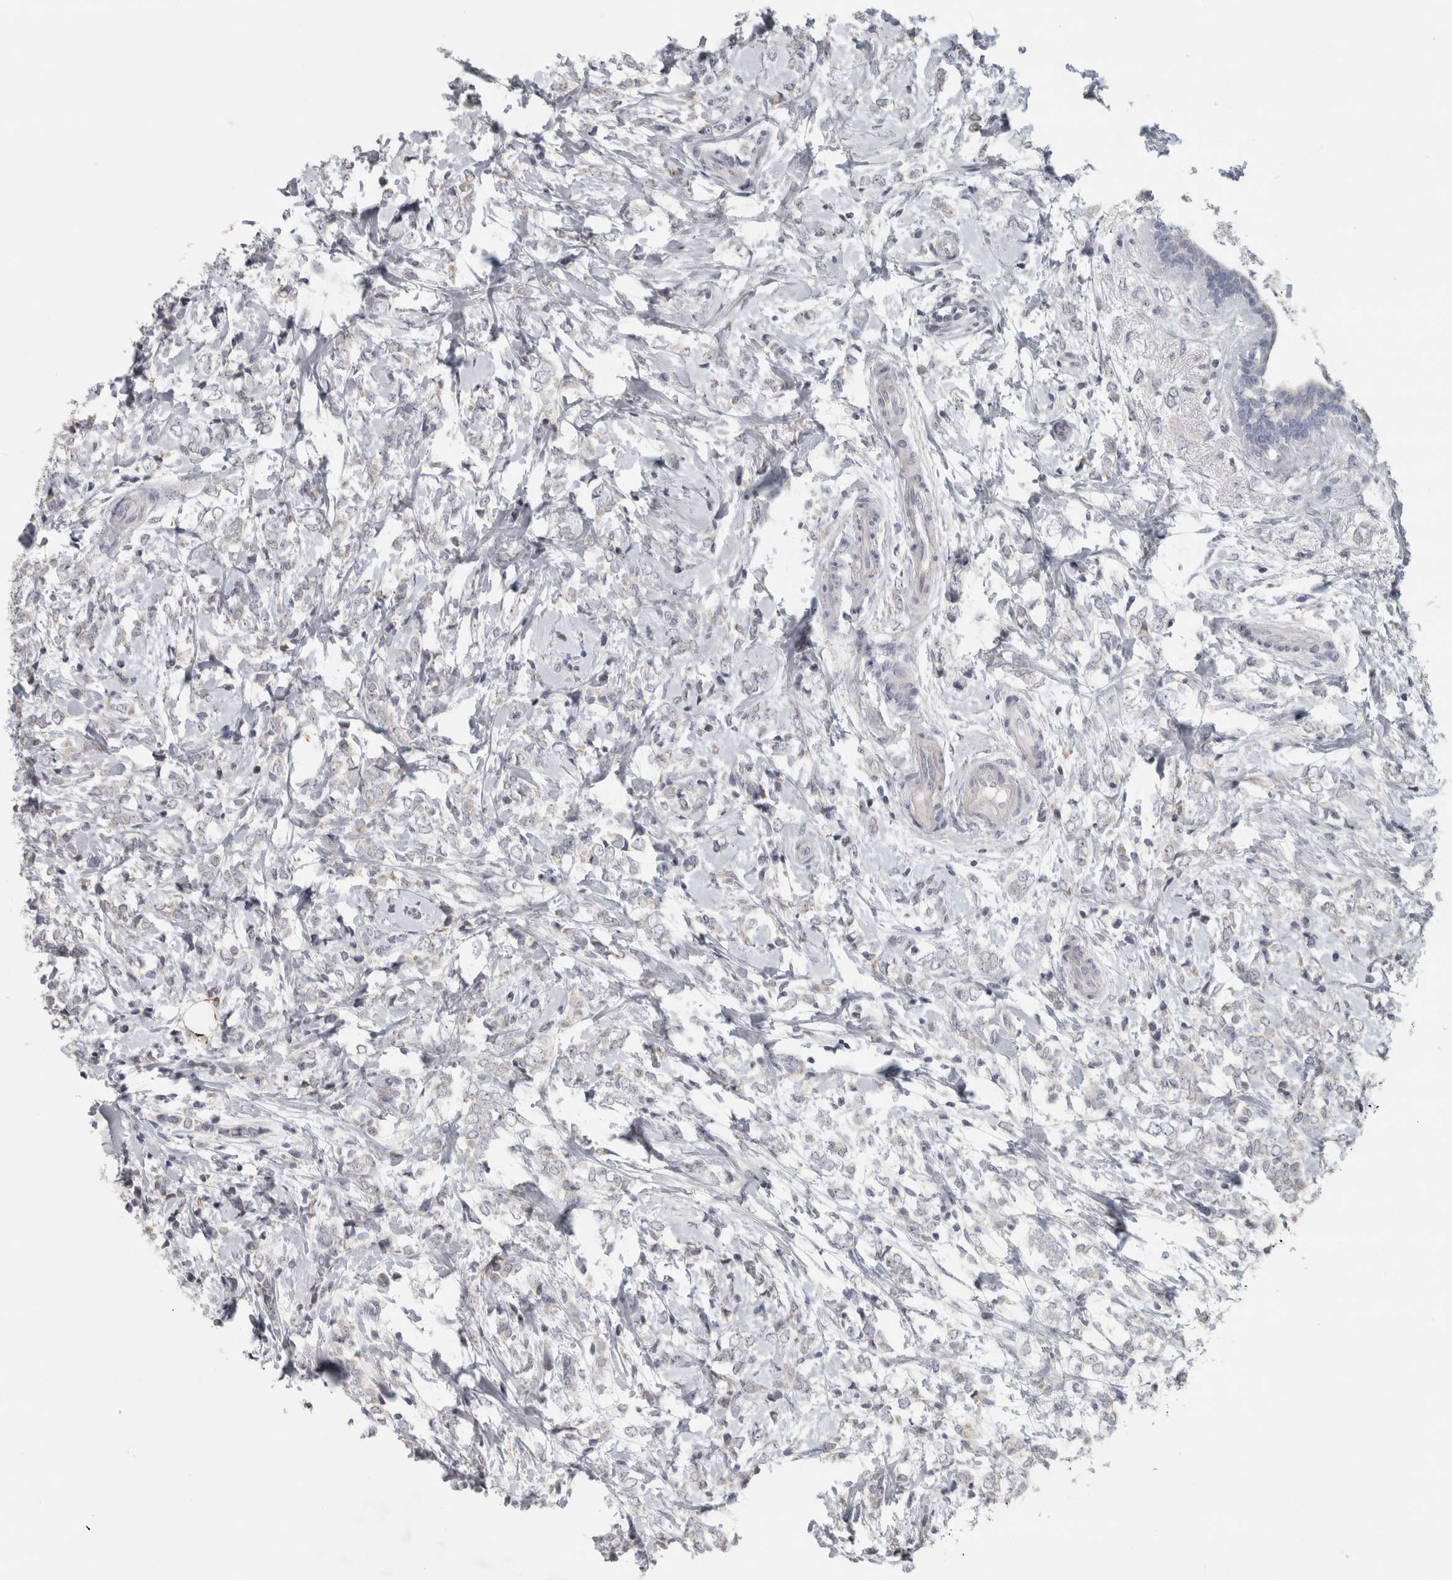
{"staining": {"intensity": "negative", "quantity": "none", "location": "none"}, "tissue": "breast cancer", "cell_type": "Tumor cells", "image_type": "cancer", "snomed": [{"axis": "morphology", "description": "Normal tissue, NOS"}, {"axis": "morphology", "description": "Lobular carcinoma"}, {"axis": "topography", "description": "Breast"}], "caption": "Immunohistochemical staining of human lobular carcinoma (breast) displays no significant positivity in tumor cells. Nuclei are stained in blue.", "gene": "PTPRN2", "patient": {"sex": "female", "age": 47}}